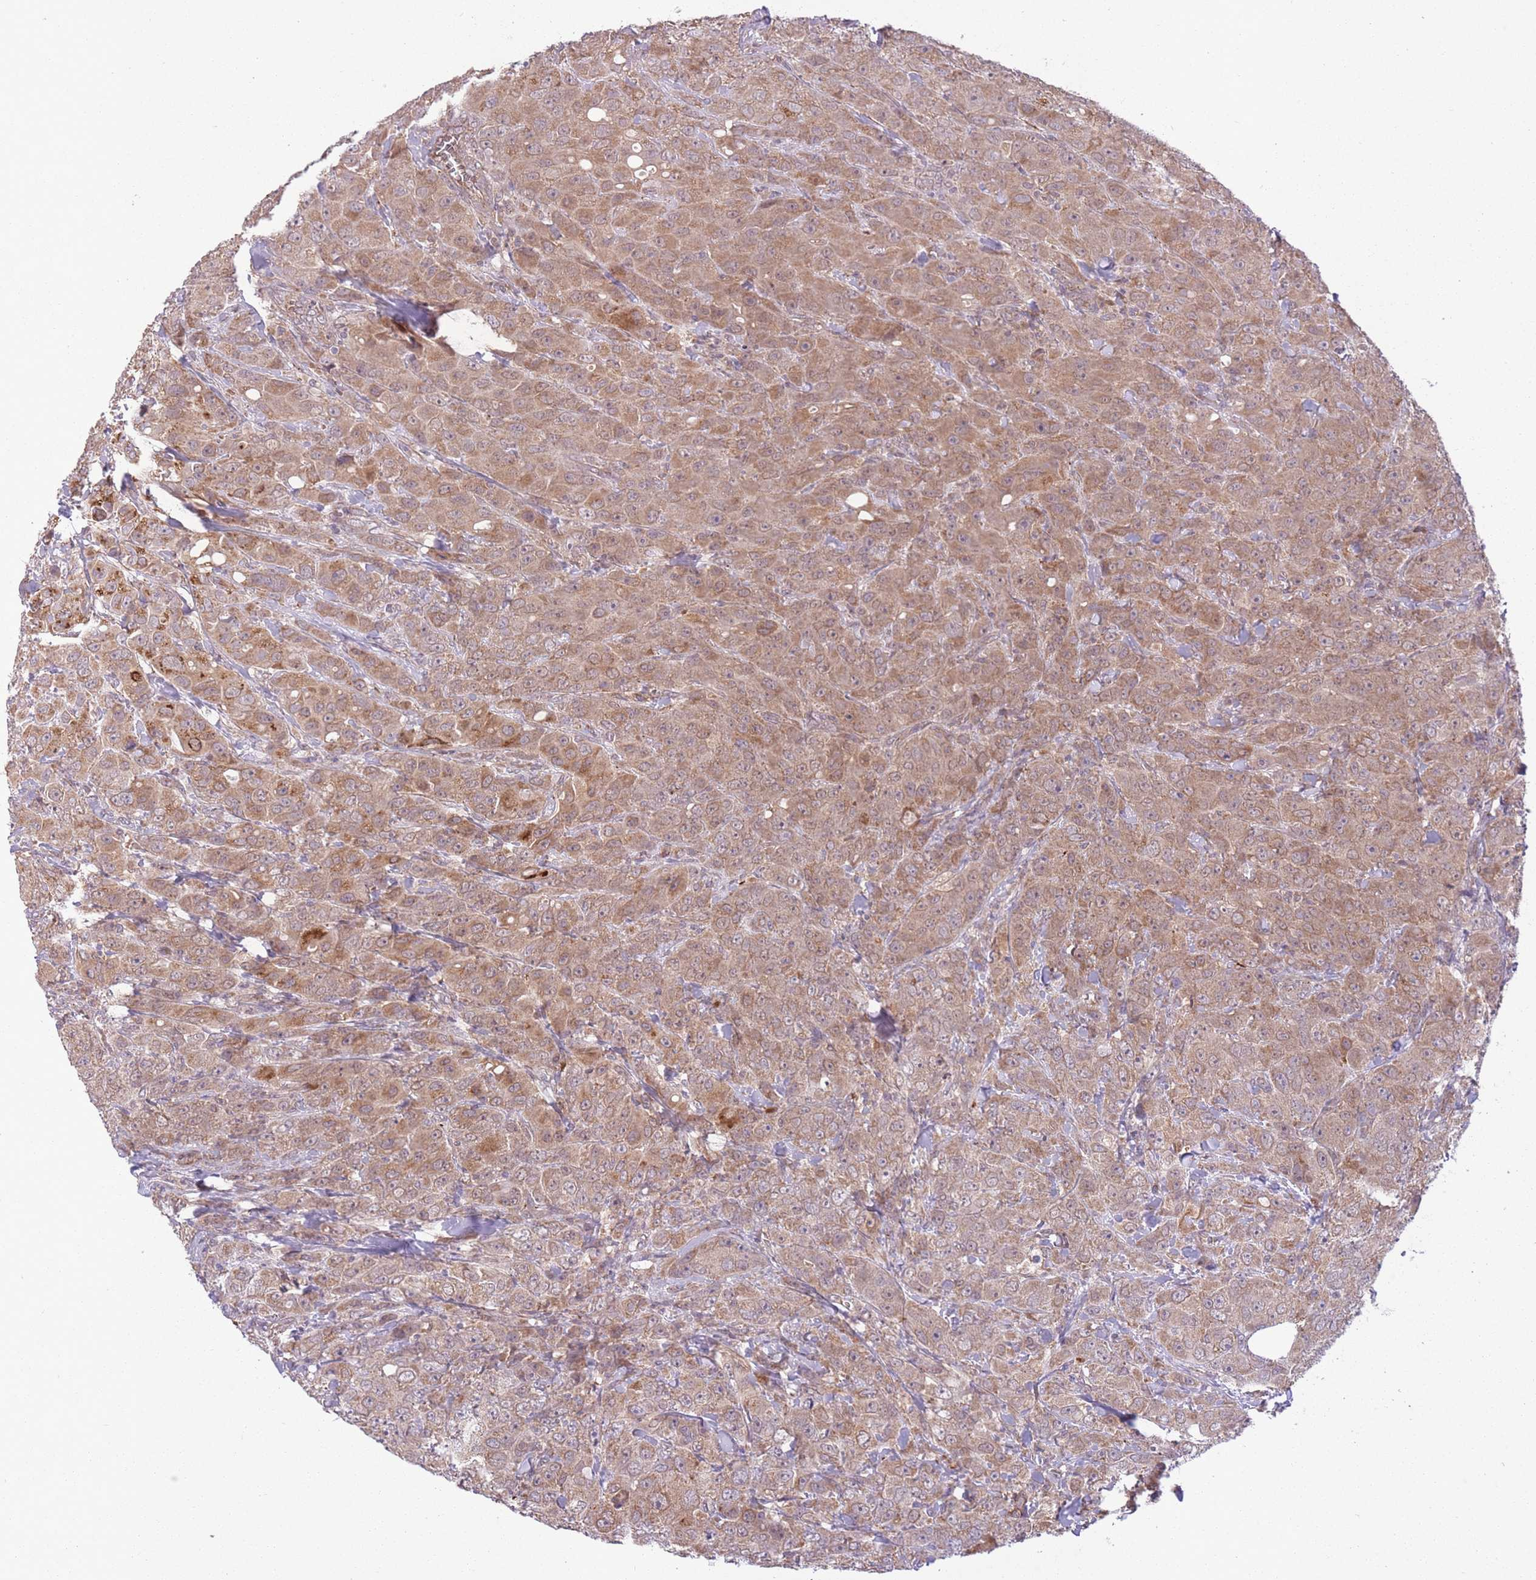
{"staining": {"intensity": "moderate", "quantity": ">75%", "location": "cytoplasmic/membranous"}, "tissue": "breast cancer", "cell_type": "Tumor cells", "image_type": "cancer", "snomed": [{"axis": "morphology", "description": "Duct carcinoma"}, {"axis": "topography", "description": "Breast"}], "caption": "Breast intraductal carcinoma stained with immunohistochemistry (IHC) reveals moderate cytoplasmic/membranous staining in approximately >75% of tumor cells.", "gene": "POLR3F", "patient": {"sex": "female", "age": 43}}